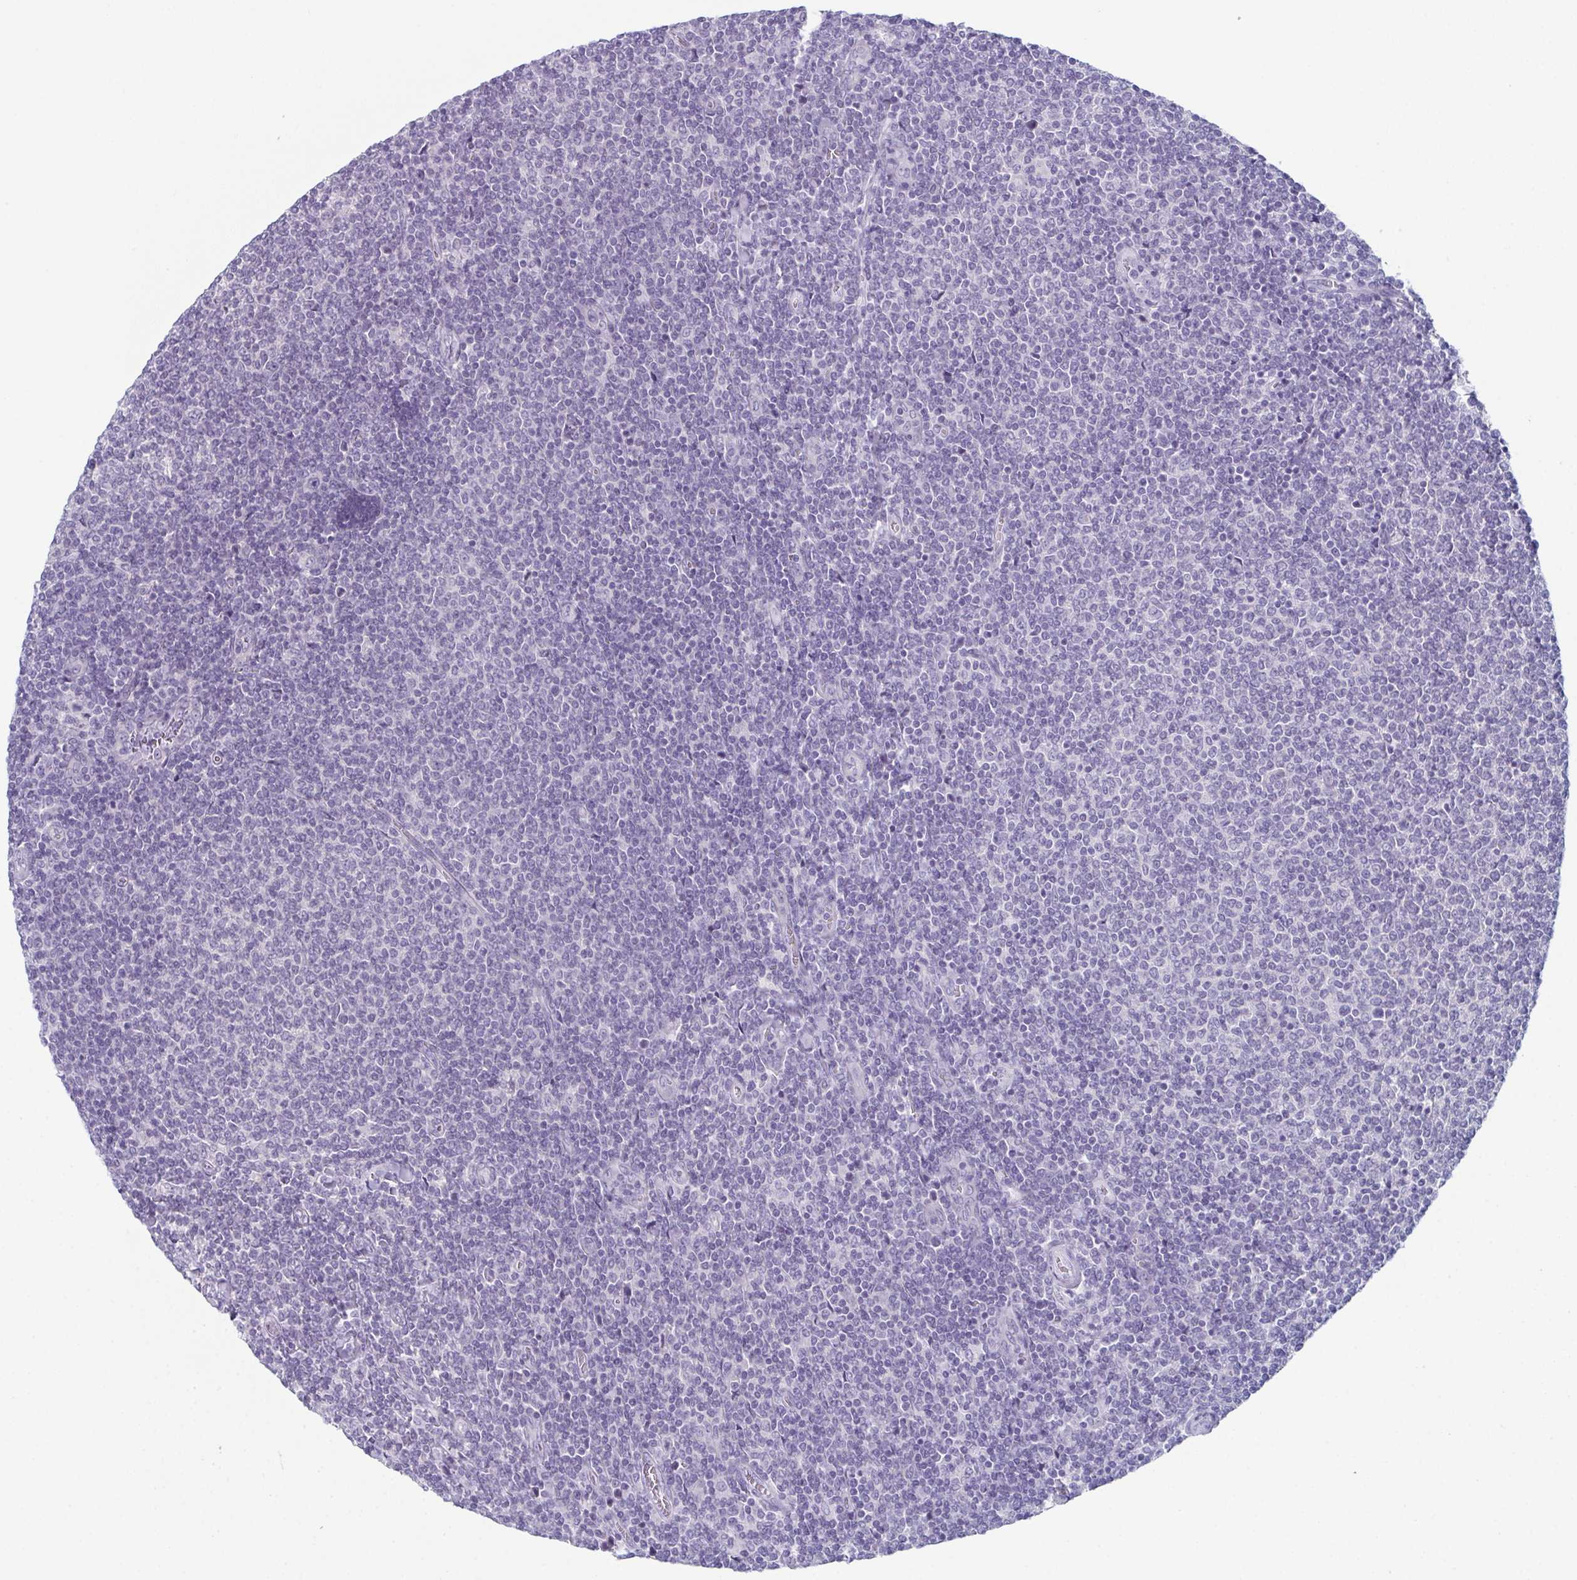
{"staining": {"intensity": "negative", "quantity": "none", "location": "none"}, "tissue": "lymphoma", "cell_type": "Tumor cells", "image_type": "cancer", "snomed": [{"axis": "morphology", "description": "Malignant lymphoma, non-Hodgkin's type, Low grade"}, {"axis": "topography", "description": "Lymph node"}], "caption": "Tumor cells show no significant staining in low-grade malignant lymphoma, non-Hodgkin's type. Brightfield microscopy of immunohistochemistry stained with DAB (3,3'-diaminobenzidine) (brown) and hematoxylin (blue), captured at high magnification.", "gene": "ENKUR", "patient": {"sex": "male", "age": 52}}